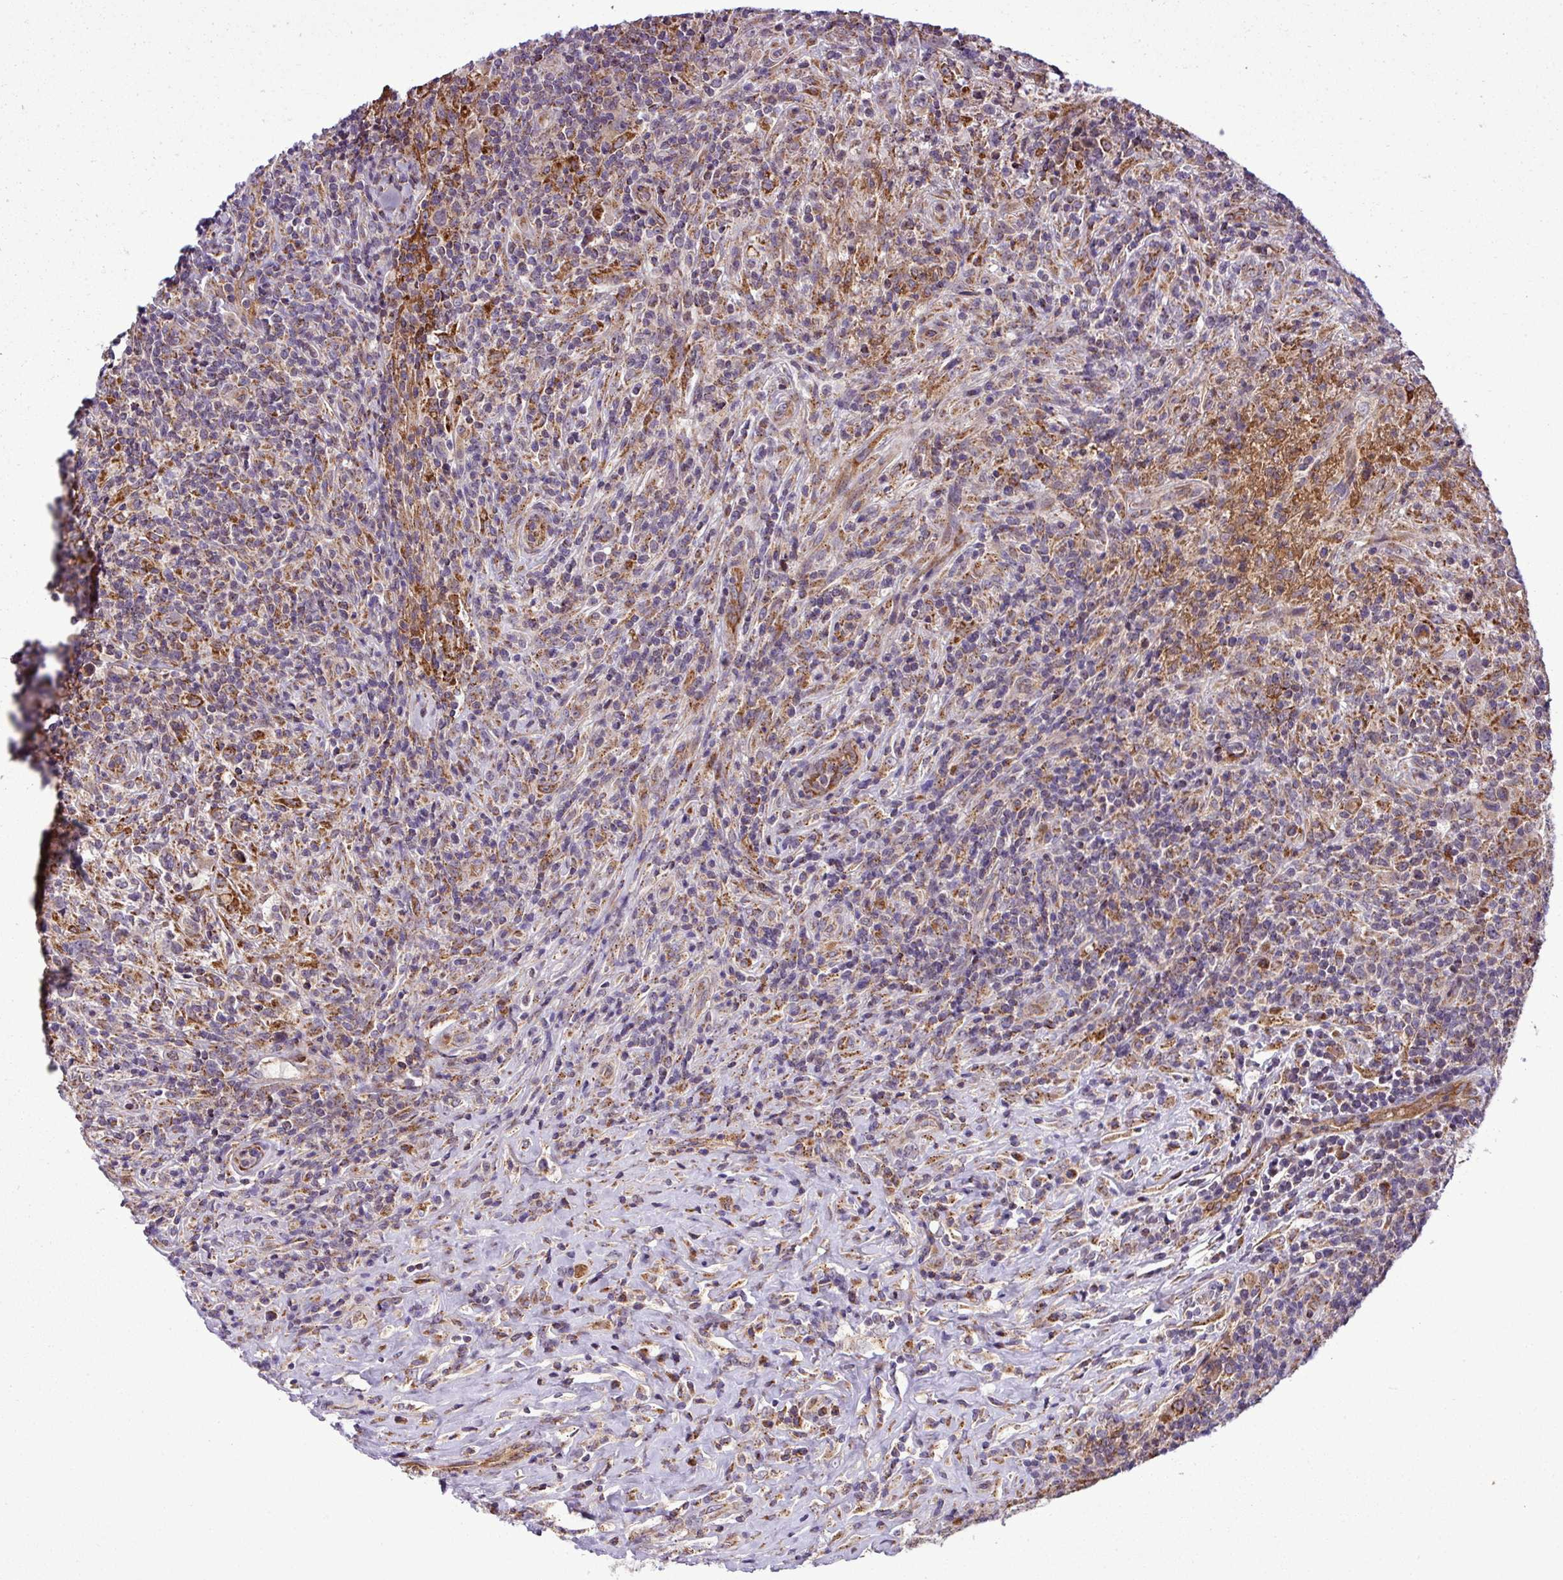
{"staining": {"intensity": "moderate", "quantity": "<25%", "location": "cytoplasmic/membranous"}, "tissue": "lymphoma", "cell_type": "Tumor cells", "image_type": "cancer", "snomed": [{"axis": "morphology", "description": "Hodgkin's disease, NOS"}, {"axis": "topography", "description": "Lymph node"}], "caption": "An image of human Hodgkin's disease stained for a protein shows moderate cytoplasmic/membranous brown staining in tumor cells.", "gene": "ZNF569", "patient": {"sex": "female", "age": 18}}